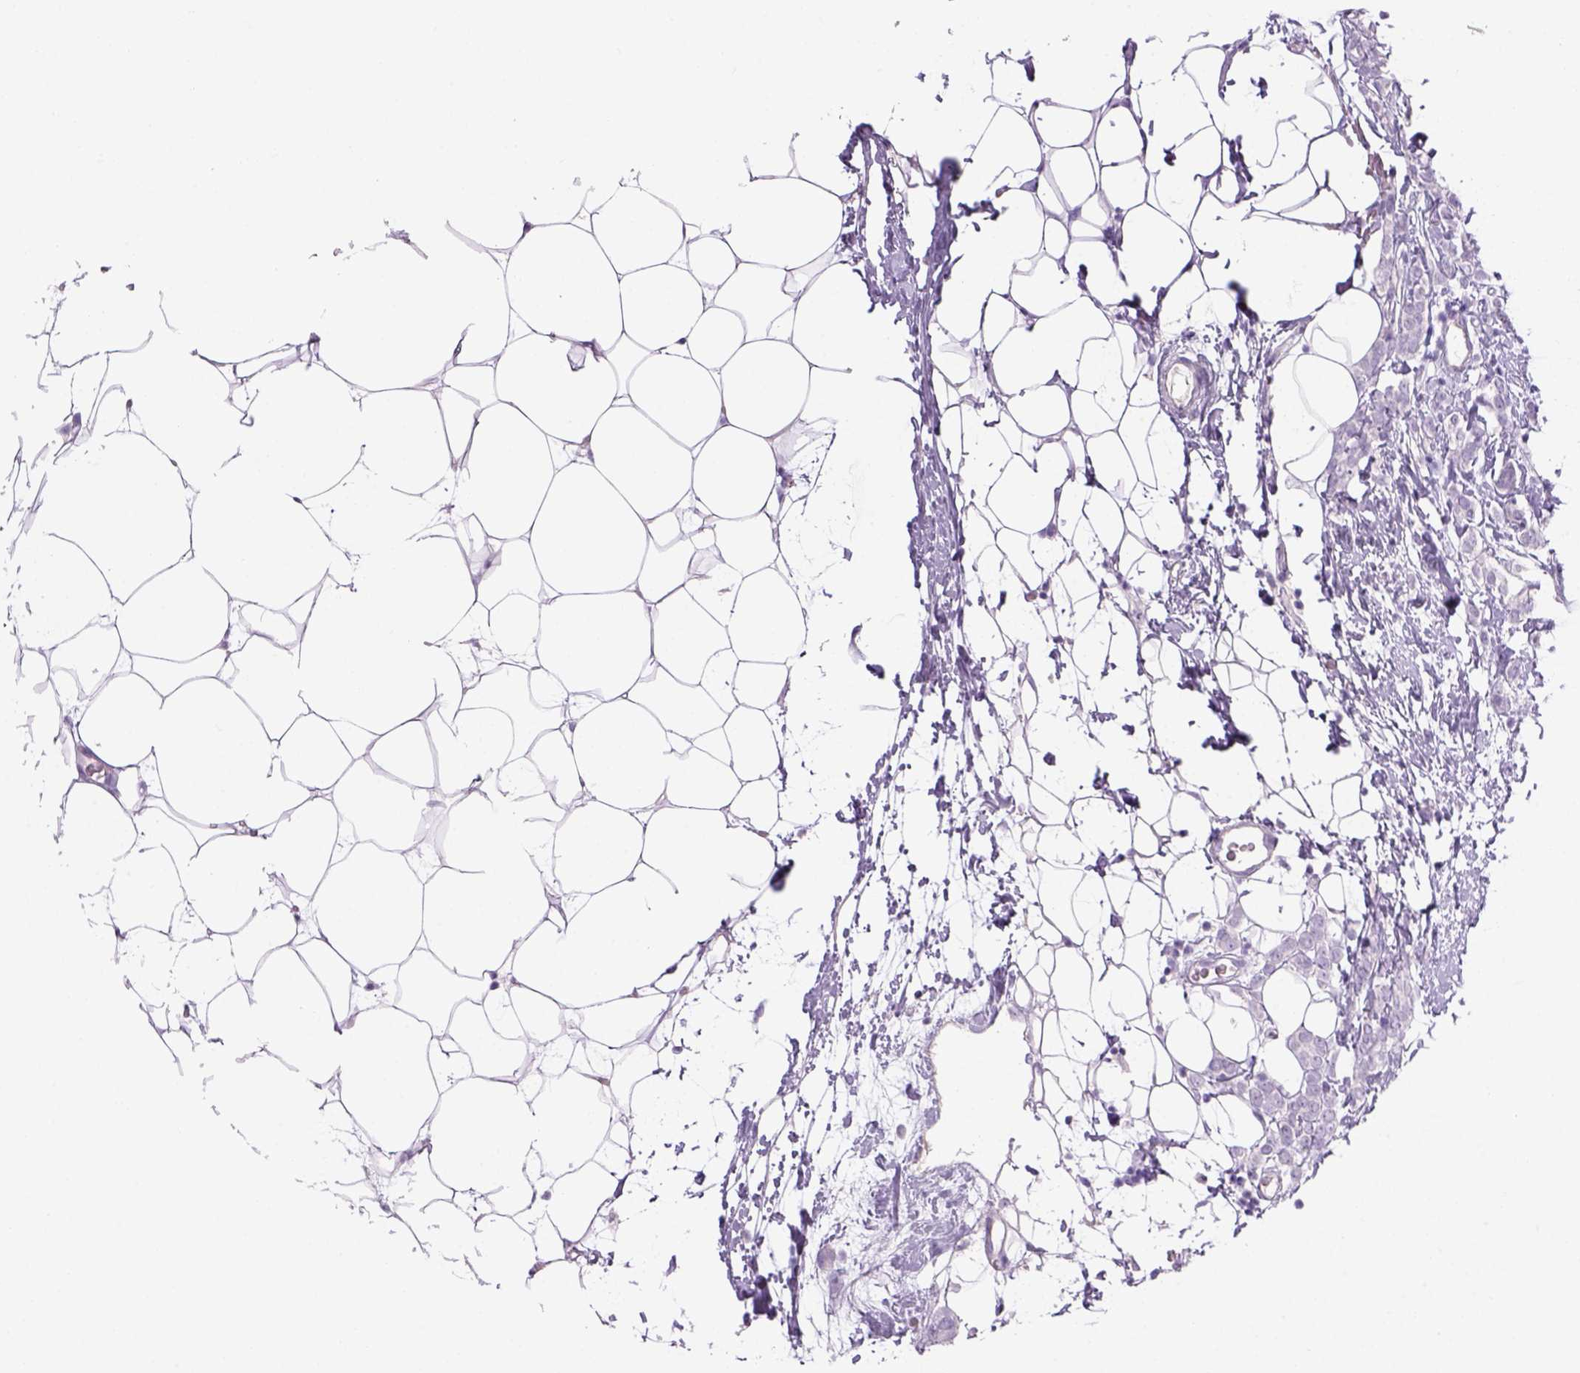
{"staining": {"intensity": "negative", "quantity": "none", "location": "none"}, "tissue": "breast cancer", "cell_type": "Tumor cells", "image_type": "cancer", "snomed": [{"axis": "morphology", "description": "Lobular carcinoma"}, {"axis": "topography", "description": "Breast"}], "caption": "This photomicrograph is of lobular carcinoma (breast) stained with immunohistochemistry (IHC) to label a protein in brown with the nuclei are counter-stained blue. There is no positivity in tumor cells. (Stains: DAB IHC with hematoxylin counter stain, Microscopy: brightfield microscopy at high magnification).", "gene": "TENM4", "patient": {"sex": "female", "age": 49}}